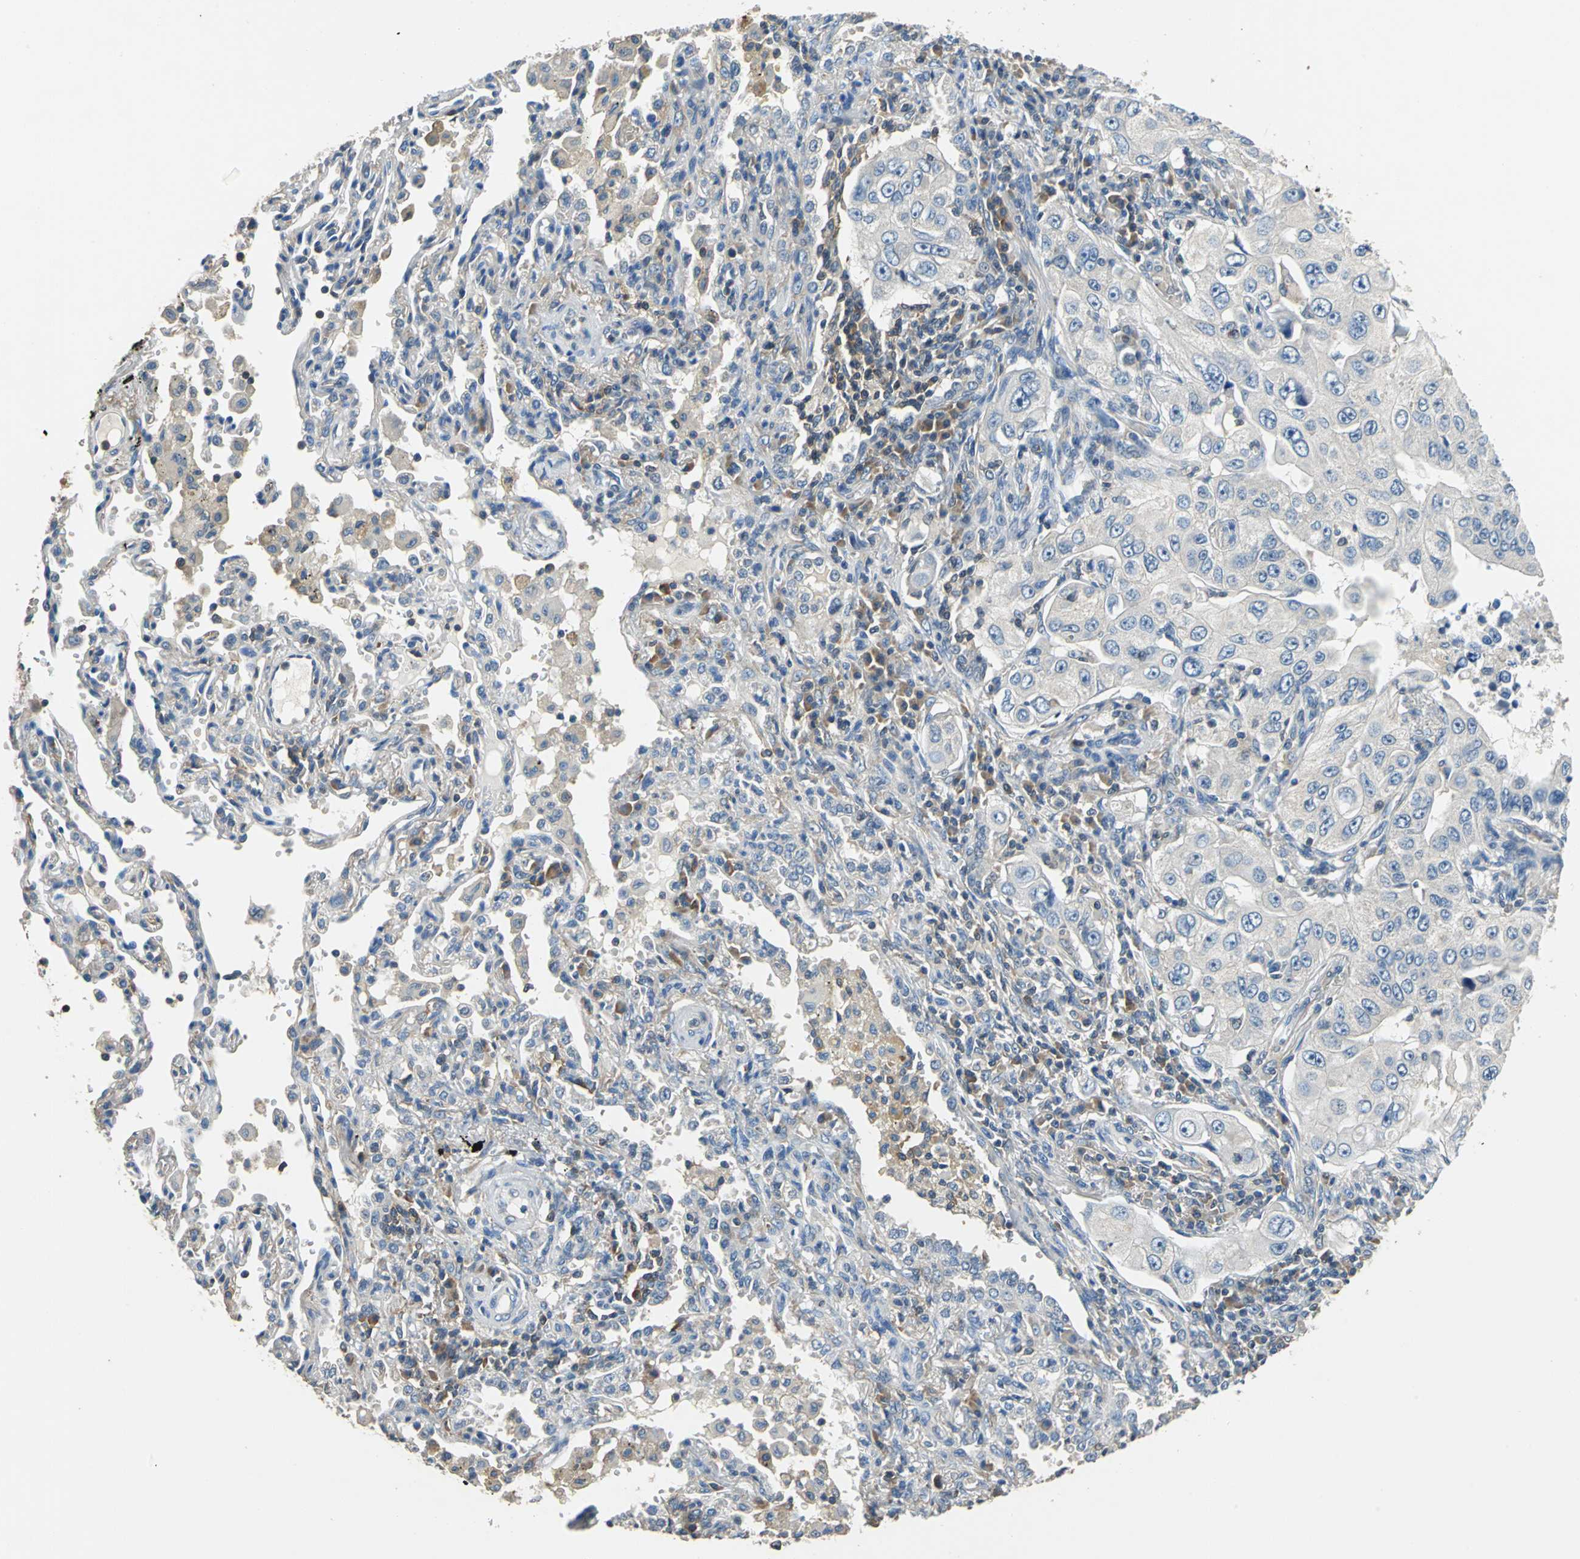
{"staining": {"intensity": "negative", "quantity": "none", "location": "none"}, "tissue": "lung cancer", "cell_type": "Tumor cells", "image_type": "cancer", "snomed": [{"axis": "morphology", "description": "Adenocarcinoma, NOS"}, {"axis": "topography", "description": "Lung"}], "caption": "DAB immunohistochemical staining of human lung adenocarcinoma reveals no significant expression in tumor cells.", "gene": "PRKCA", "patient": {"sex": "male", "age": 84}}